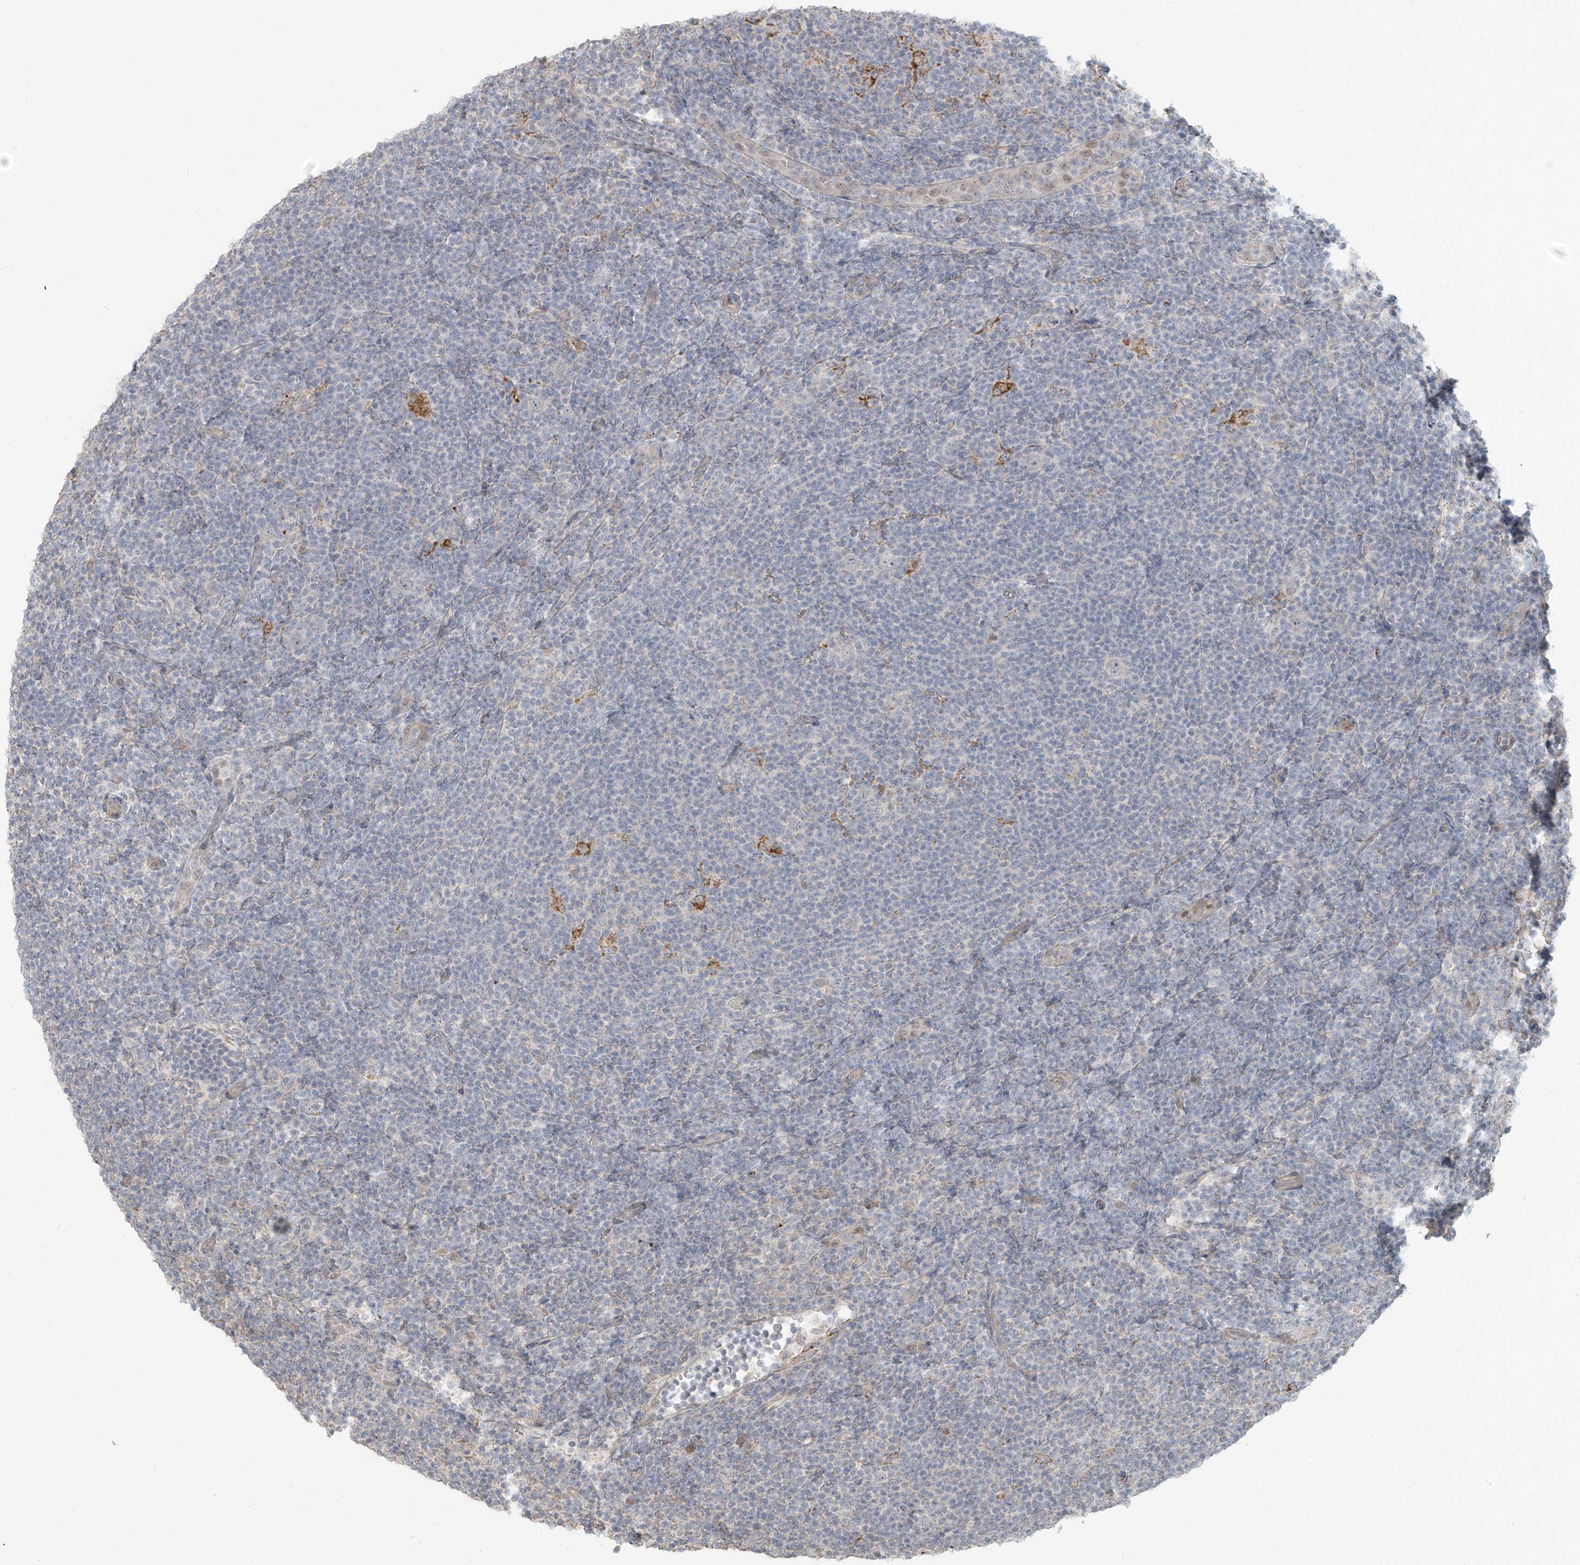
{"staining": {"intensity": "negative", "quantity": "none", "location": "none"}, "tissue": "lymphoma", "cell_type": "Tumor cells", "image_type": "cancer", "snomed": [{"axis": "morphology", "description": "Hodgkin's disease, NOS"}, {"axis": "topography", "description": "Lymph node"}], "caption": "A histopathology image of lymphoma stained for a protein displays no brown staining in tumor cells.", "gene": "MAGIX", "patient": {"sex": "female", "age": 57}}